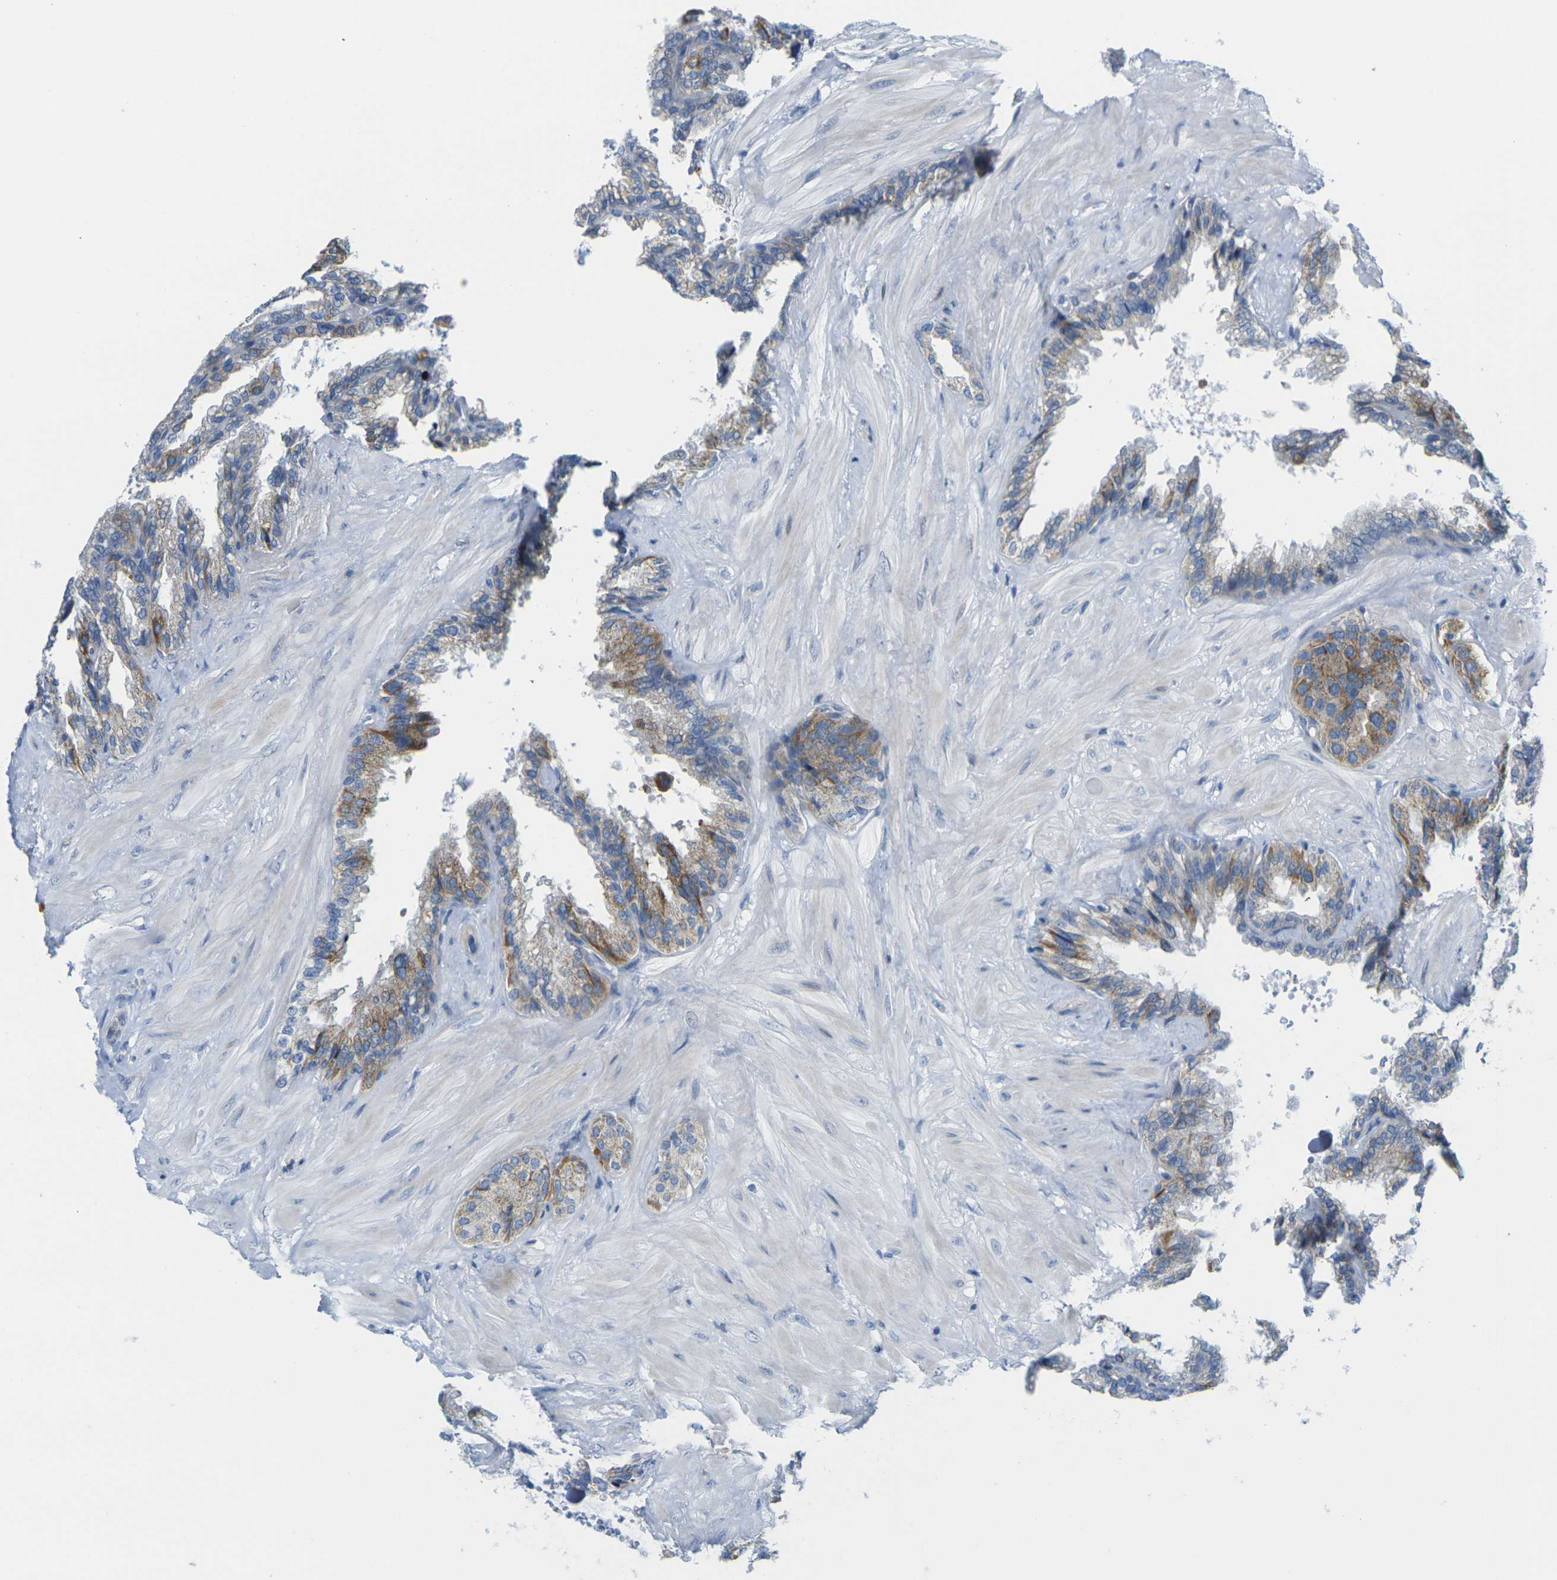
{"staining": {"intensity": "moderate", "quantity": "25%-75%", "location": "cytoplasmic/membranous"}, "tissue": "seminal vesicle", "cell_type": "Glandular cells", "image_type": "normal", "snomed": [{"axis": "morphology", "description": "Normal tissue, NOS"}, {"axis": "topography", "description": "Seminal veicle"}], "caption": "This is a micrograph of IHC staining of normal seminal vesicle, which shows moderate expression in the cytoplasmic/membranous of glandular cells.", "gene": "OTOF", "patient": {"sex": "male", "age": 46}}